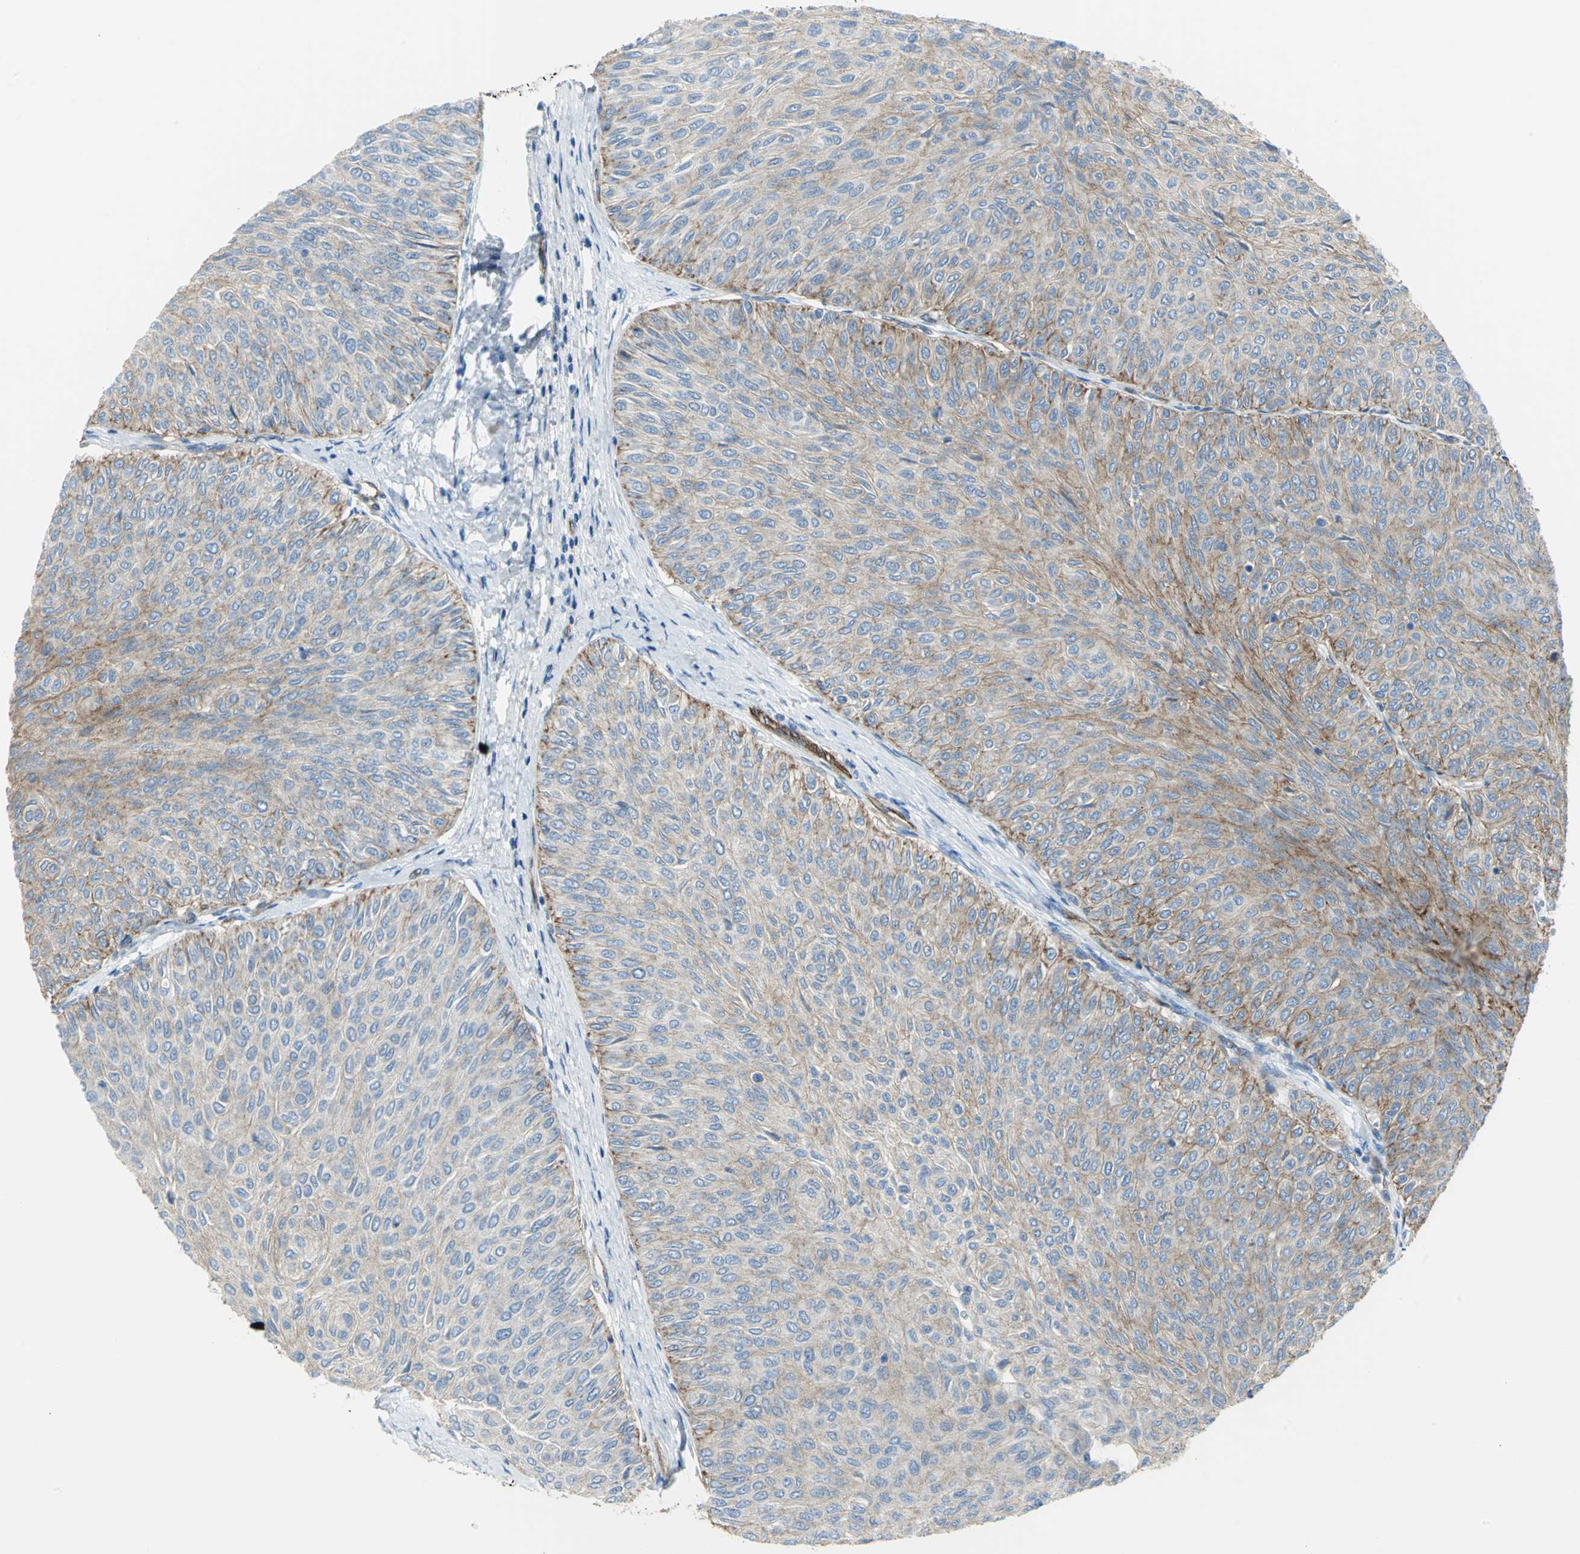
{"staining": {"intensity": "weak", "quantity": ">75%", "location": "cytoplasmic/membranous"}, "tissue": "urothelial cancer", "cell_type": "Tumor cells", "image_type": "cancer", "snomed": [{"axis": "morphology", "description": "Urothelial carcinoma, Low grade"}, {"axis": "topography", "description": "Urinary bladder"}], "caption": "Brown immunohistochemical staining in urothelial carcinoma (low-grade) shows weak cytoplasmic/membranous positivity in about >75% of tumor cells.", "gene": "FLNB", "patient": {"sex": "male", "age": 78}}